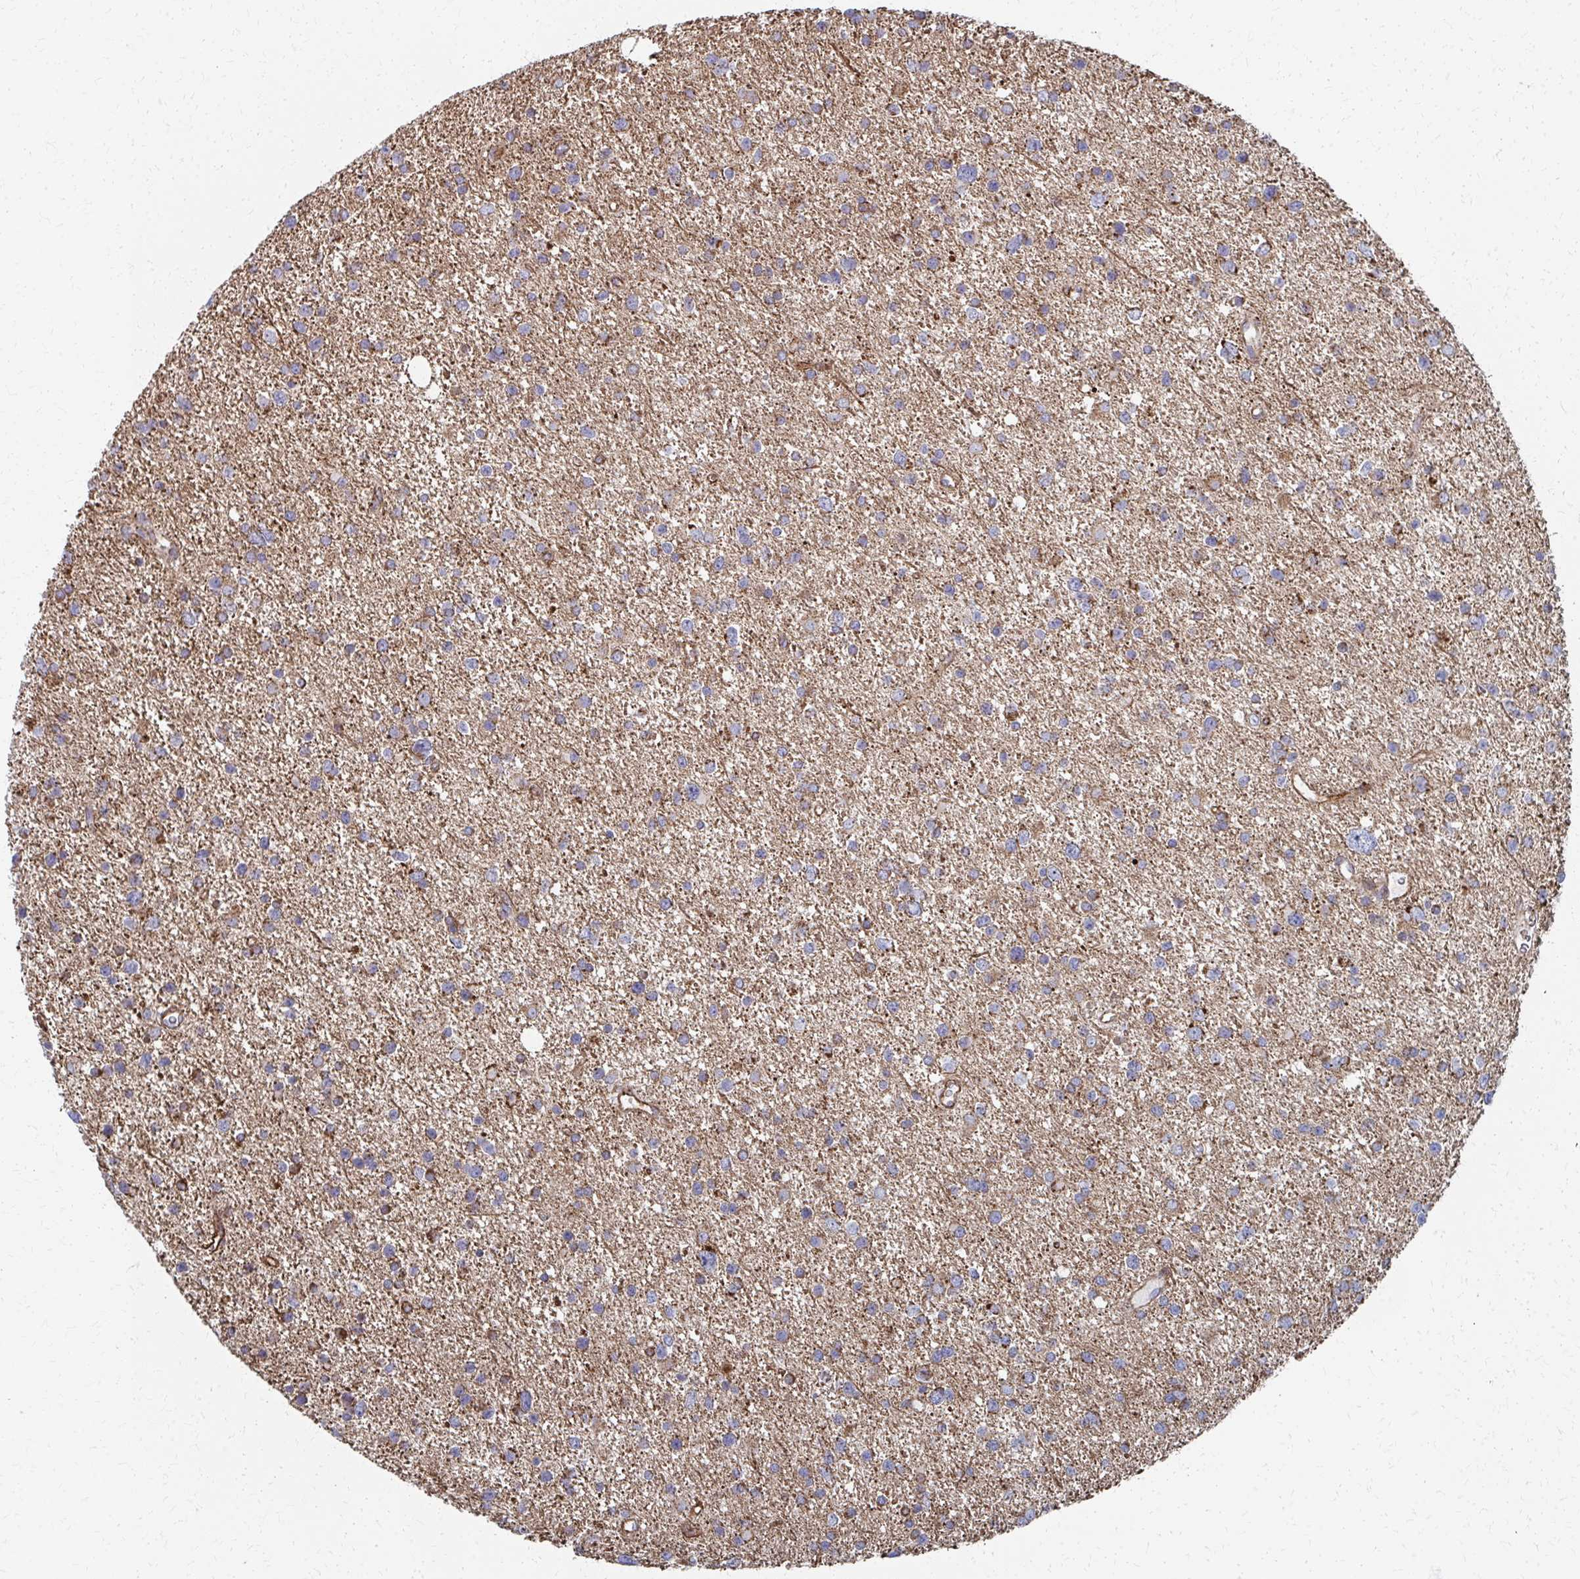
{"staining": {"intensity": "moderate", "quantity": "<25%", "location": "cytoplasmic/membranous"}, "tissue": "glioma", "cell_type": "Tumor cells", "image_type": "cancer", "snomed": [{"axis": "morphology", "description": "Glioma, malignant, Low grade"}, {"axis": "topography", "description": "Brain"}], "caption": "This image exhibits IHC staining of malignant glioma (low-grade), with low moderate cytoplasmic/membranous positivity in approximately <25% of tumor cells.", "gene": "FAHD1", "patient": {"sex": "female", "age": 55}}